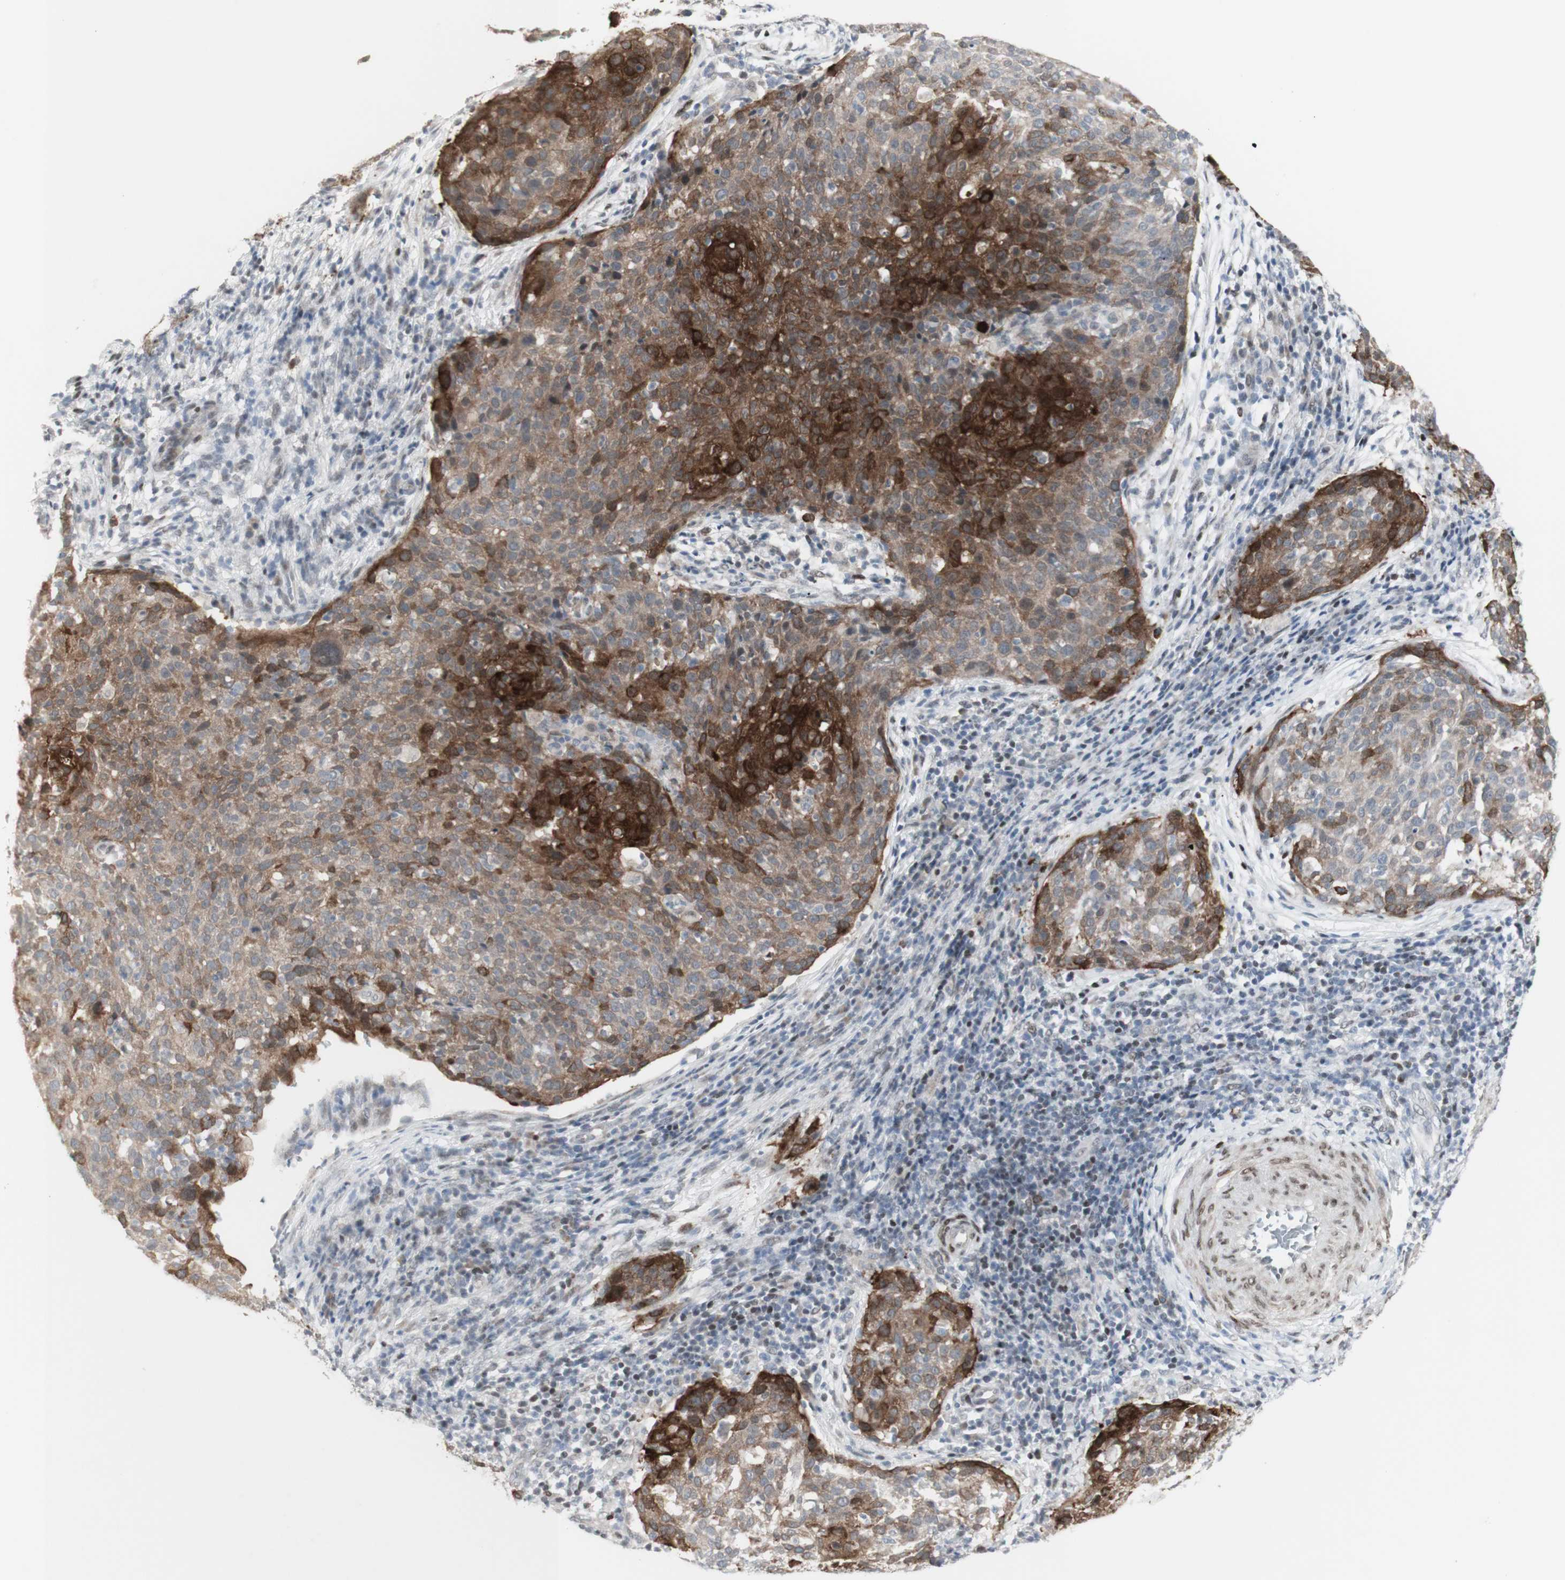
{"staining": {"intensity": "strong", "quantity": ">75%", "location": "cytoplasmic/membranous"}, "tissue": "cervical cancer", "cell_type": "Tumor cells", "image_type": "cancer", "snomed": [{"axis": "morphology", "description": "Squamous cell carcinoma, NOS"}, {"axis": "topography", "description": "Cervix"}], "caption": "An image of cervical squamous cell carcinoma stained for a protein shows strong cytoplasmic/membranous brown staining in tumor cells.", "gene": "C1orf116", "patient": {"sex": "female", "age": 38}}